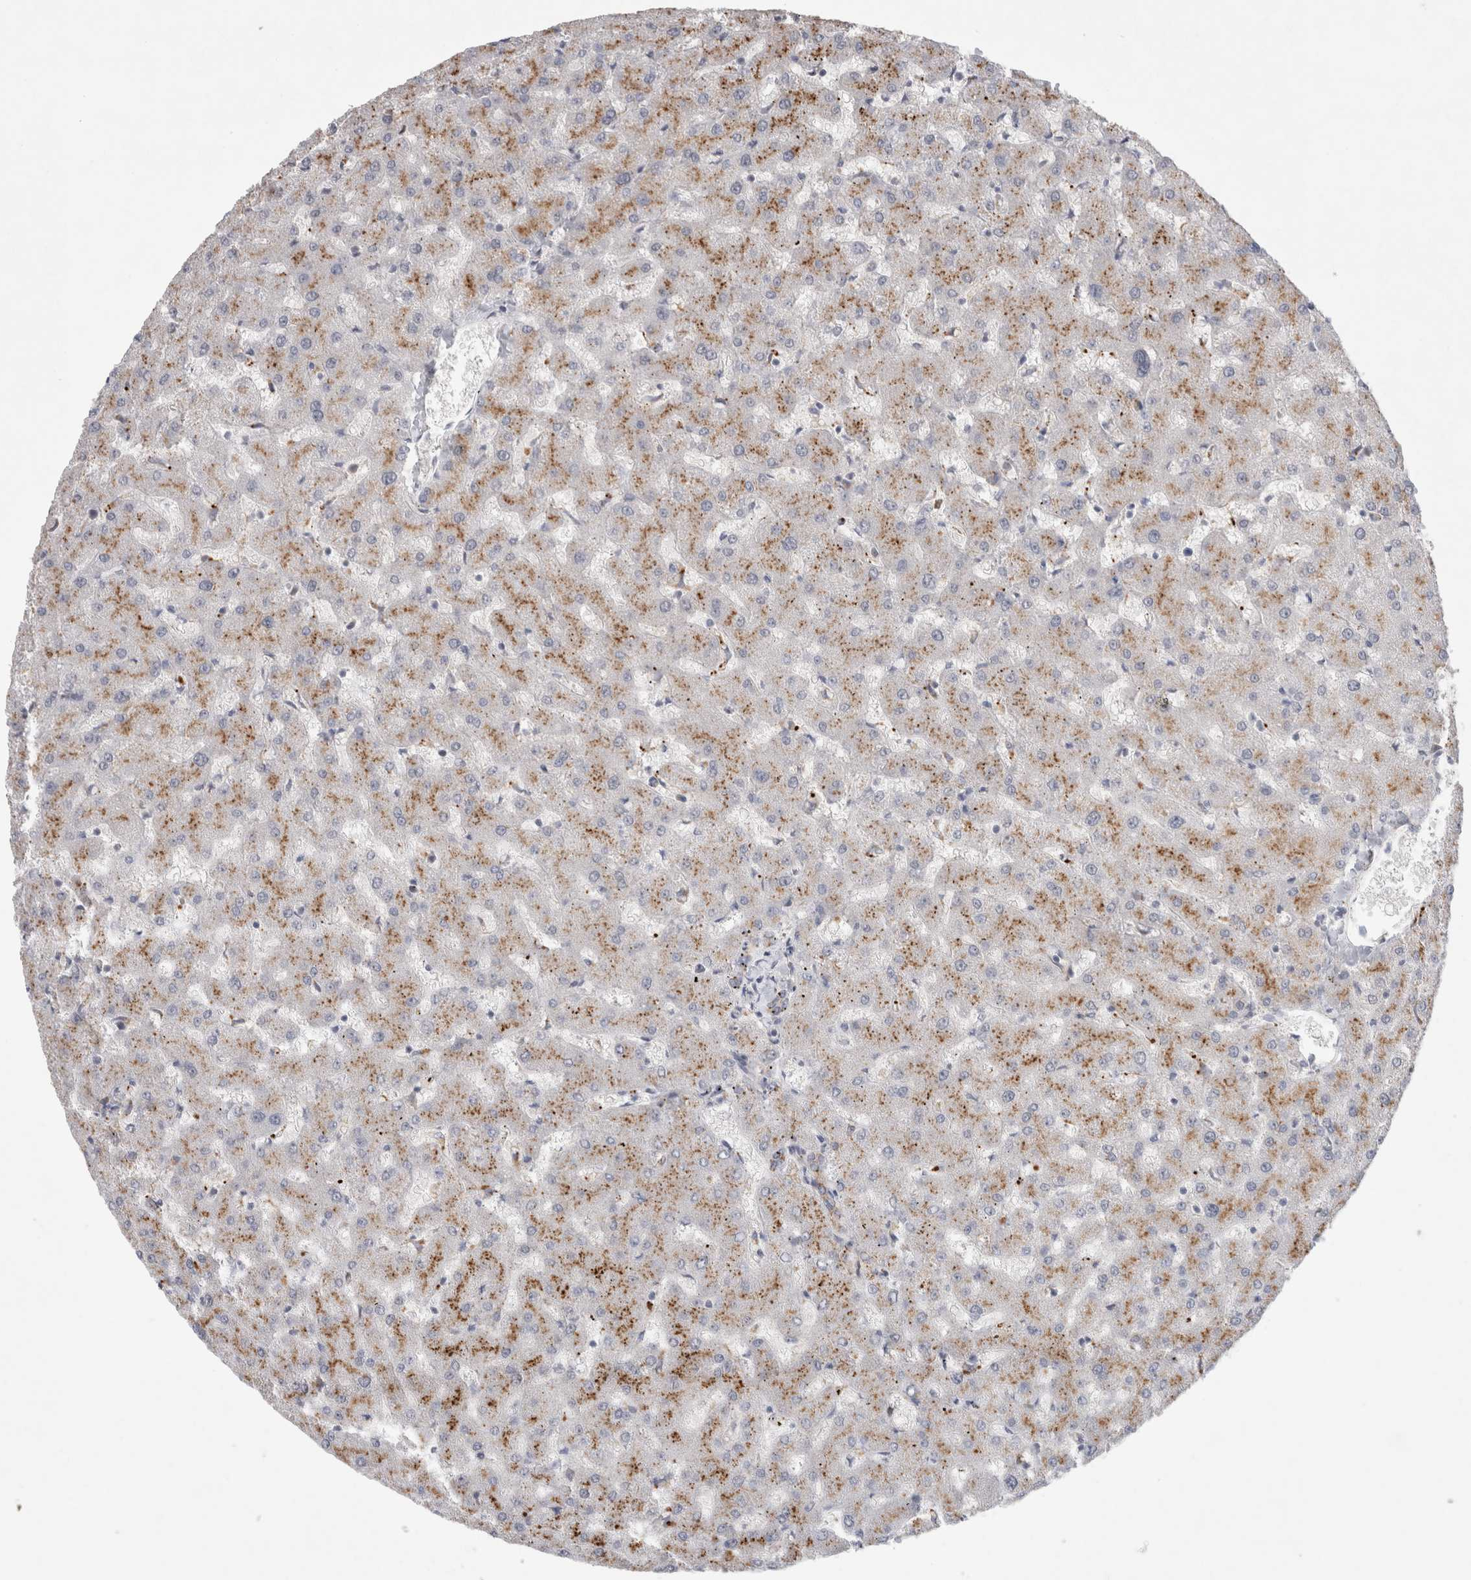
{"staining": {"intensity": "negative", "quantity": "none", "location": "none"}, "tissue": "liver", "cell_type": "Cholangiocytes", "image_type": "normal", "snomed": [{"axis": "morphology", "description": "Normal tissue, NOS"}, {"axis": "topography", "description": "Liver"}], "caption": "The histopathology image demonstrates no significant positivity in cholangiocytes of liver.", "gene": "GAA", "patient": {"sex": "female", "age": 63}}